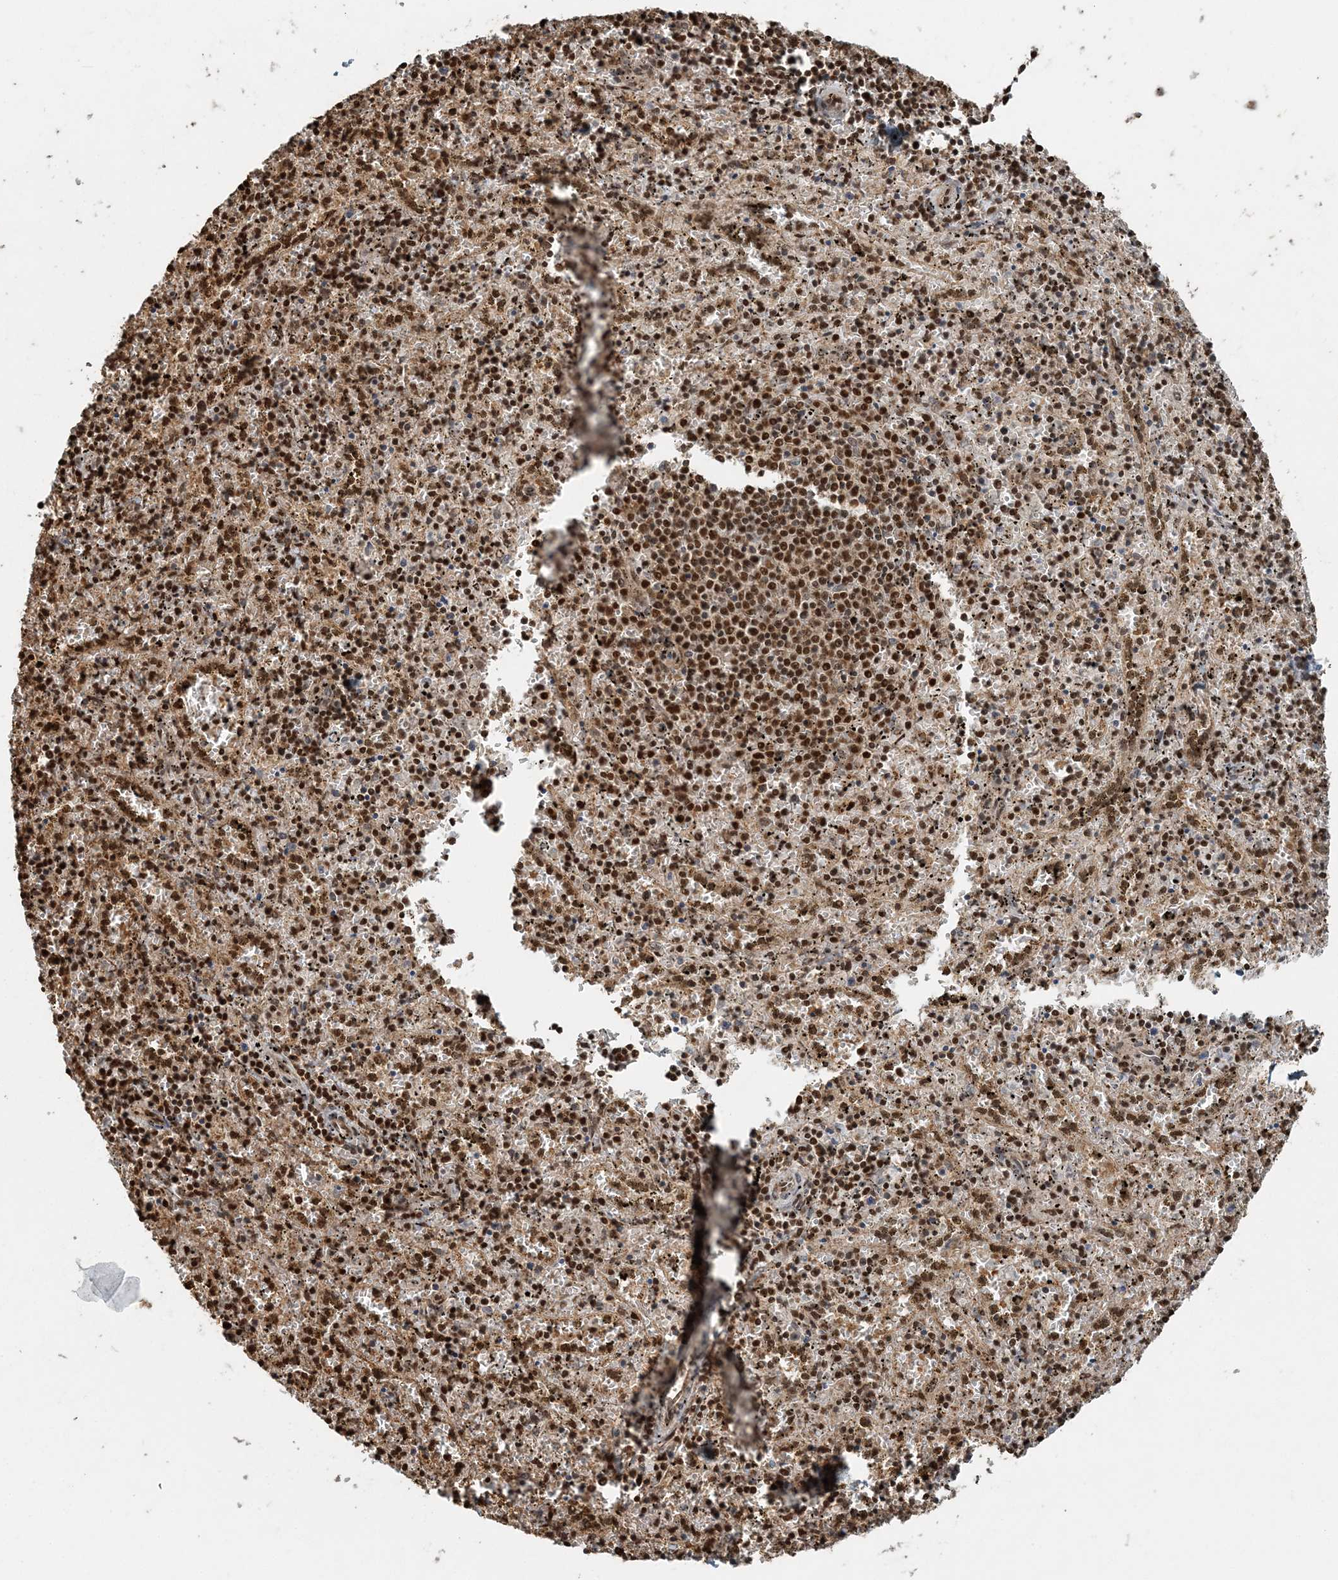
{"staining": {"intensity": "moderate", "quantity": ">75%", "location": "nuclear"}, "tissue": "spleen", "cell_type": "Cells in red pulp", "image_type": "normal", "snomed": [{"axis": "morphology", "description": "Normal tissue, NOS"}, {"axis": "topography", "description": "Spleen"}], "caption": "A brown stain highlights moderate nuclear positivity of a protein in cells in red pulp of normal human spleen. (brown staining indicates protein expression, while blue staining denotes nuclei).", "gene": "ARHGAP35", "patient": {"sex": "male", "age": 11}}